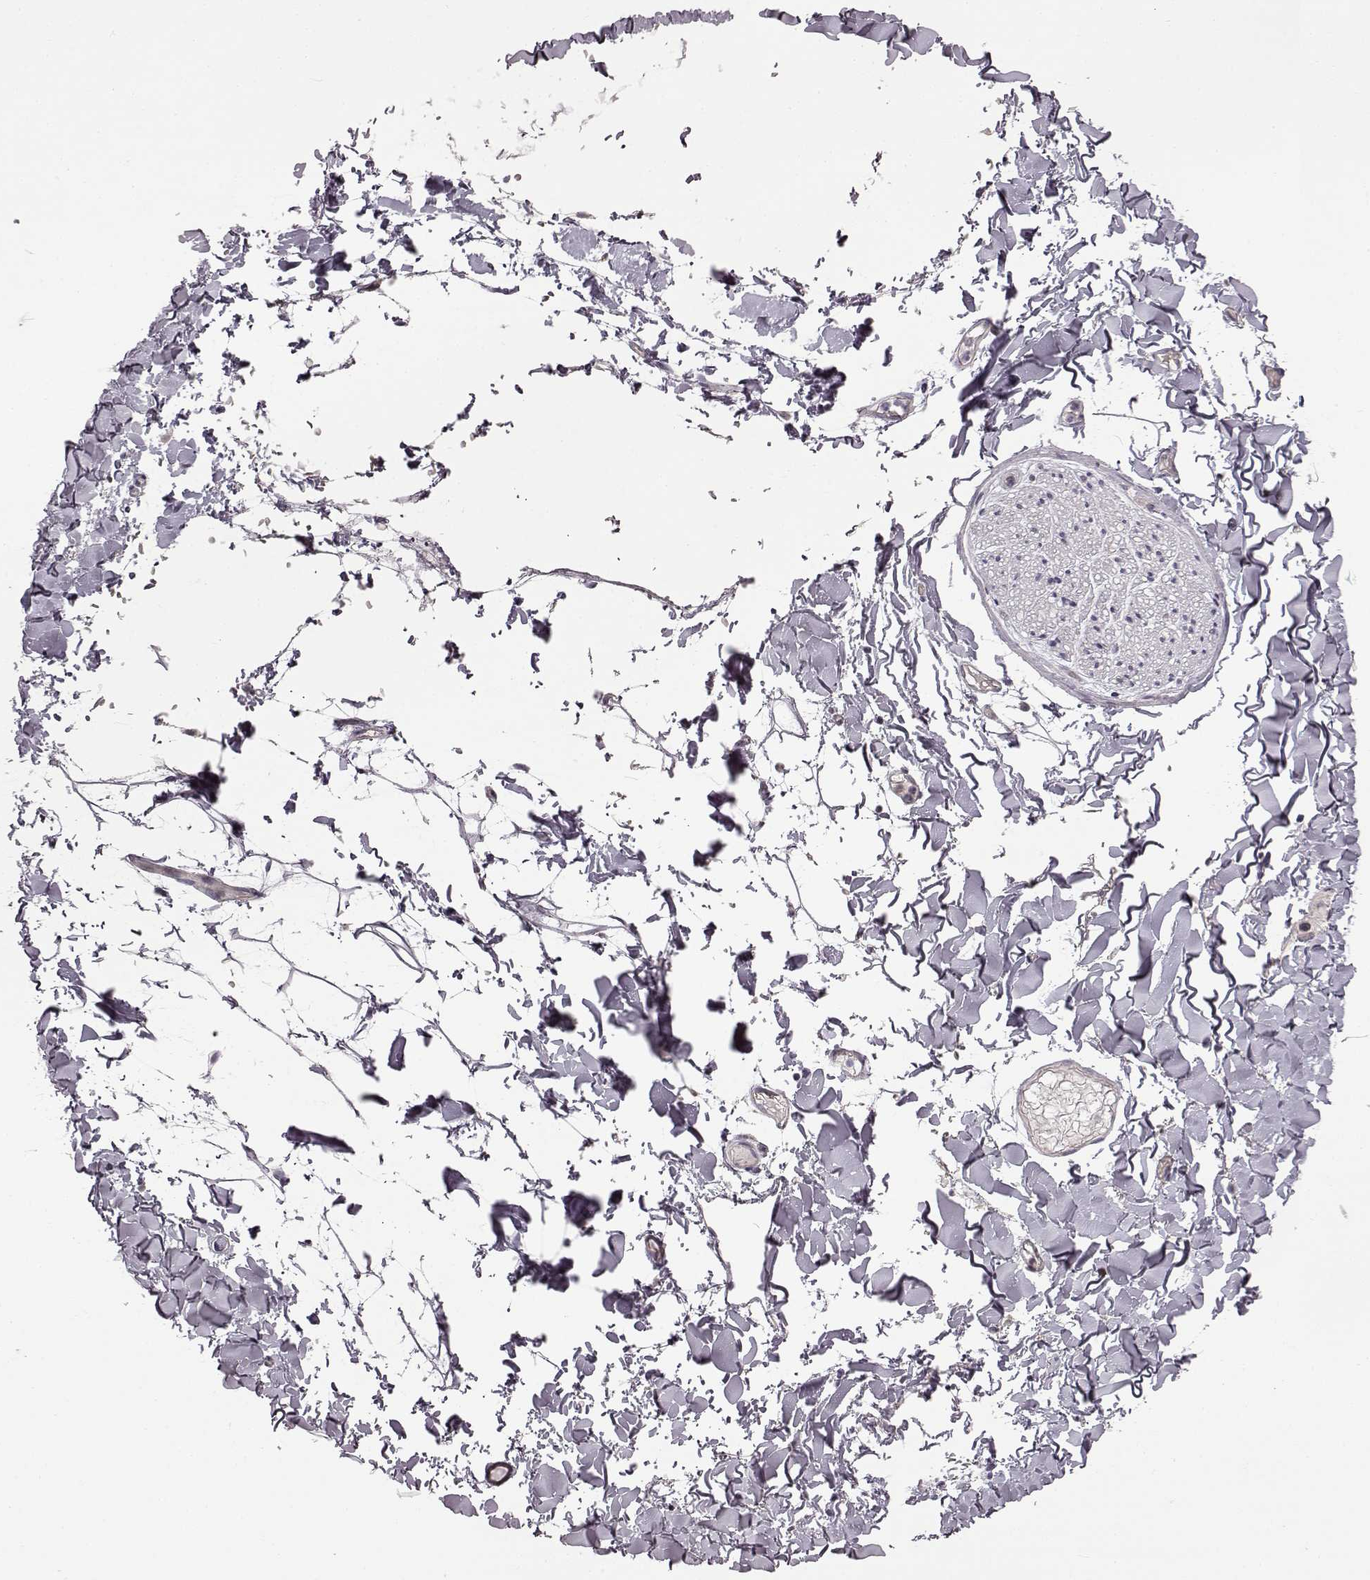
{"staining": {"intensity": "negative", "quantity": "none", "location": "none"}, "tissue": "adipose tissue", "cell_type": "Adipocytes", "image_type": "normal", "snomed": [{"axis": "morphology", "description": "Normal tissue, NOS"}, {"axis": "topography", "description": "Gallbladder"}, {"axis": "topography", "description": "Peripheral nerve tissue"}], "caption": "Unremarkable adipose tissue was stained to show a protein in brown. There is no significant expression in adipocytes. (Stains: DAB immunohistochemistry with hematoxylin counter stain, Microscopy: brightfield microscopy at high magnification).", "gene": "B3GNT6", "patient": {"sex": "female", "age": 45}}